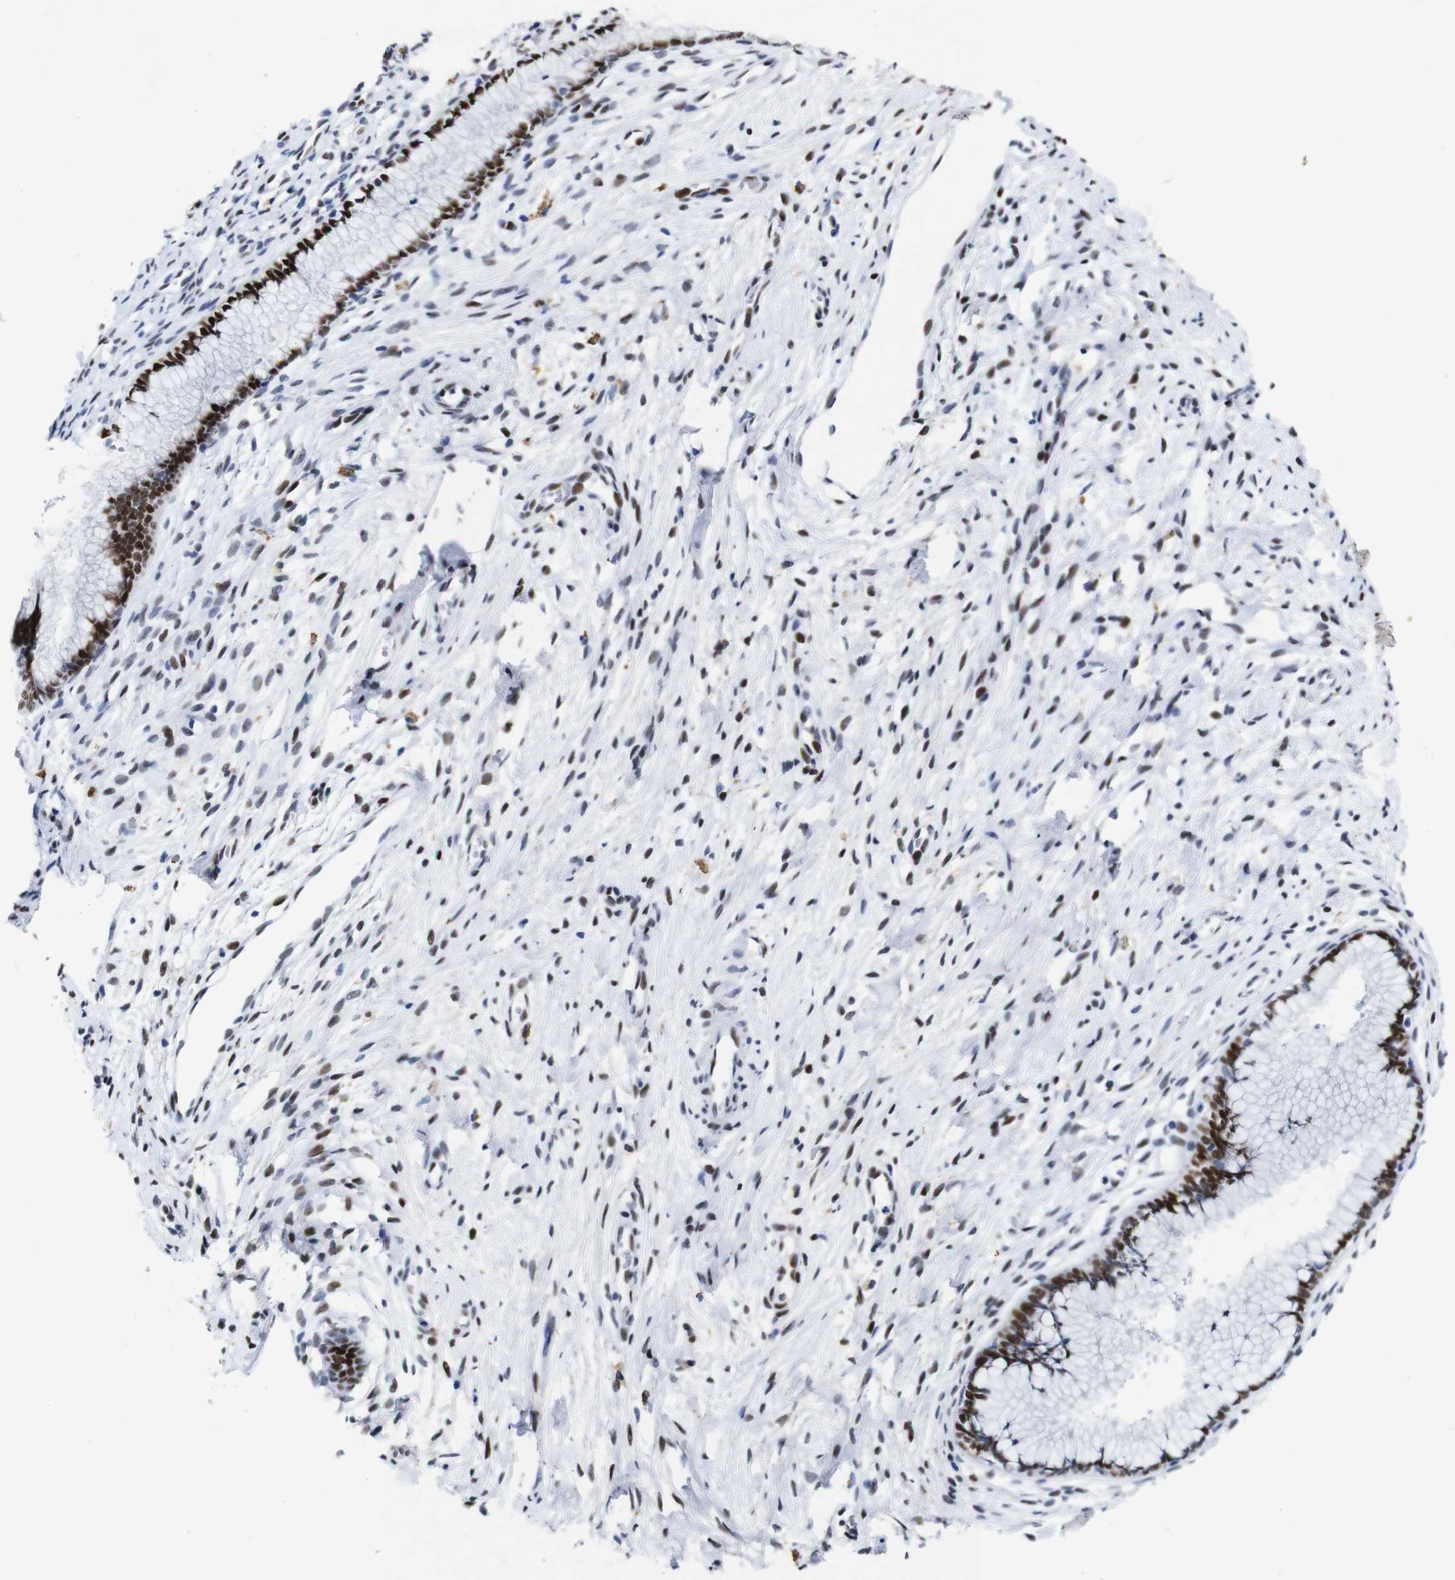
{"staining": {"intensity": "strong", "quantity": ">75%", "location": "nuclear"}, "tissue": "cervix", "cell_type": "Glandular cells", "image_type": "normal", "snomed": [{"axis": "morphology", "description": "Normal tissue, NOS"}, {"axis": "topography", "description": "Cervix"}], "caption": "A histopathology image showing strong nuclear staining in approximately >75% of glandular cells in unremarkable cervix, as visualized by brown immunohistochemical staining.", "gene": "FOSL2", "patient": {"sex": "female", "age": 65}}